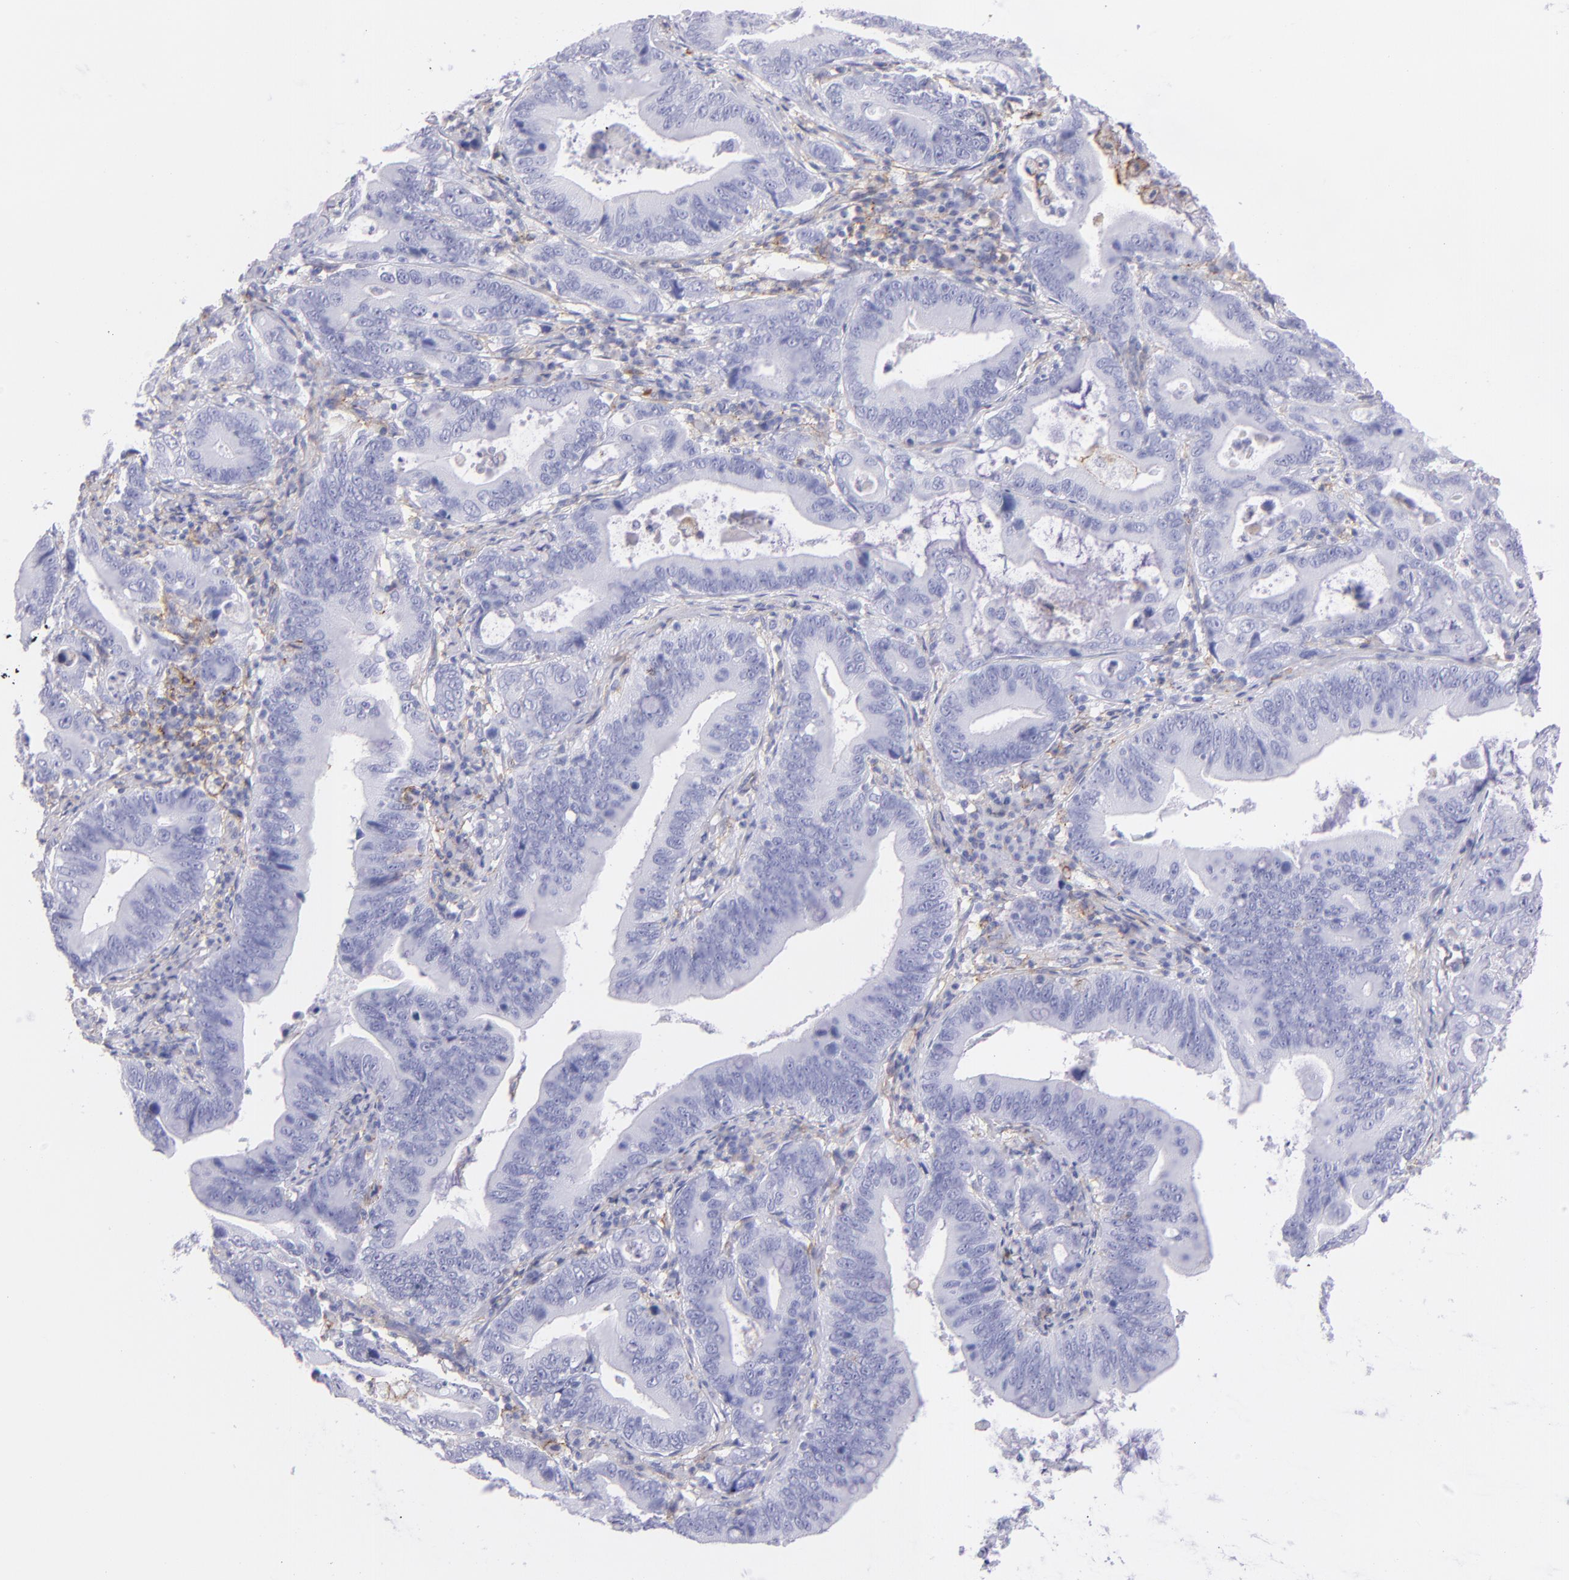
{"staining": {"intensity": "negative", "quantity": "none", "location": "none"}, "tissue": "stomach cancer", "cell_type": "Tumor cells", "image_type": "cancer", "snomed": [{"axis": "morphology", "description": "Adenocarcinoma, NOS"}, {"axis": "topography", "description": "Stomach, upper"}], "caption": "IHC of human stomach cancer exhibits no positivity in tumor cells.", "gene": "CD81", "patient": {"sex": "male", "age": 63}}